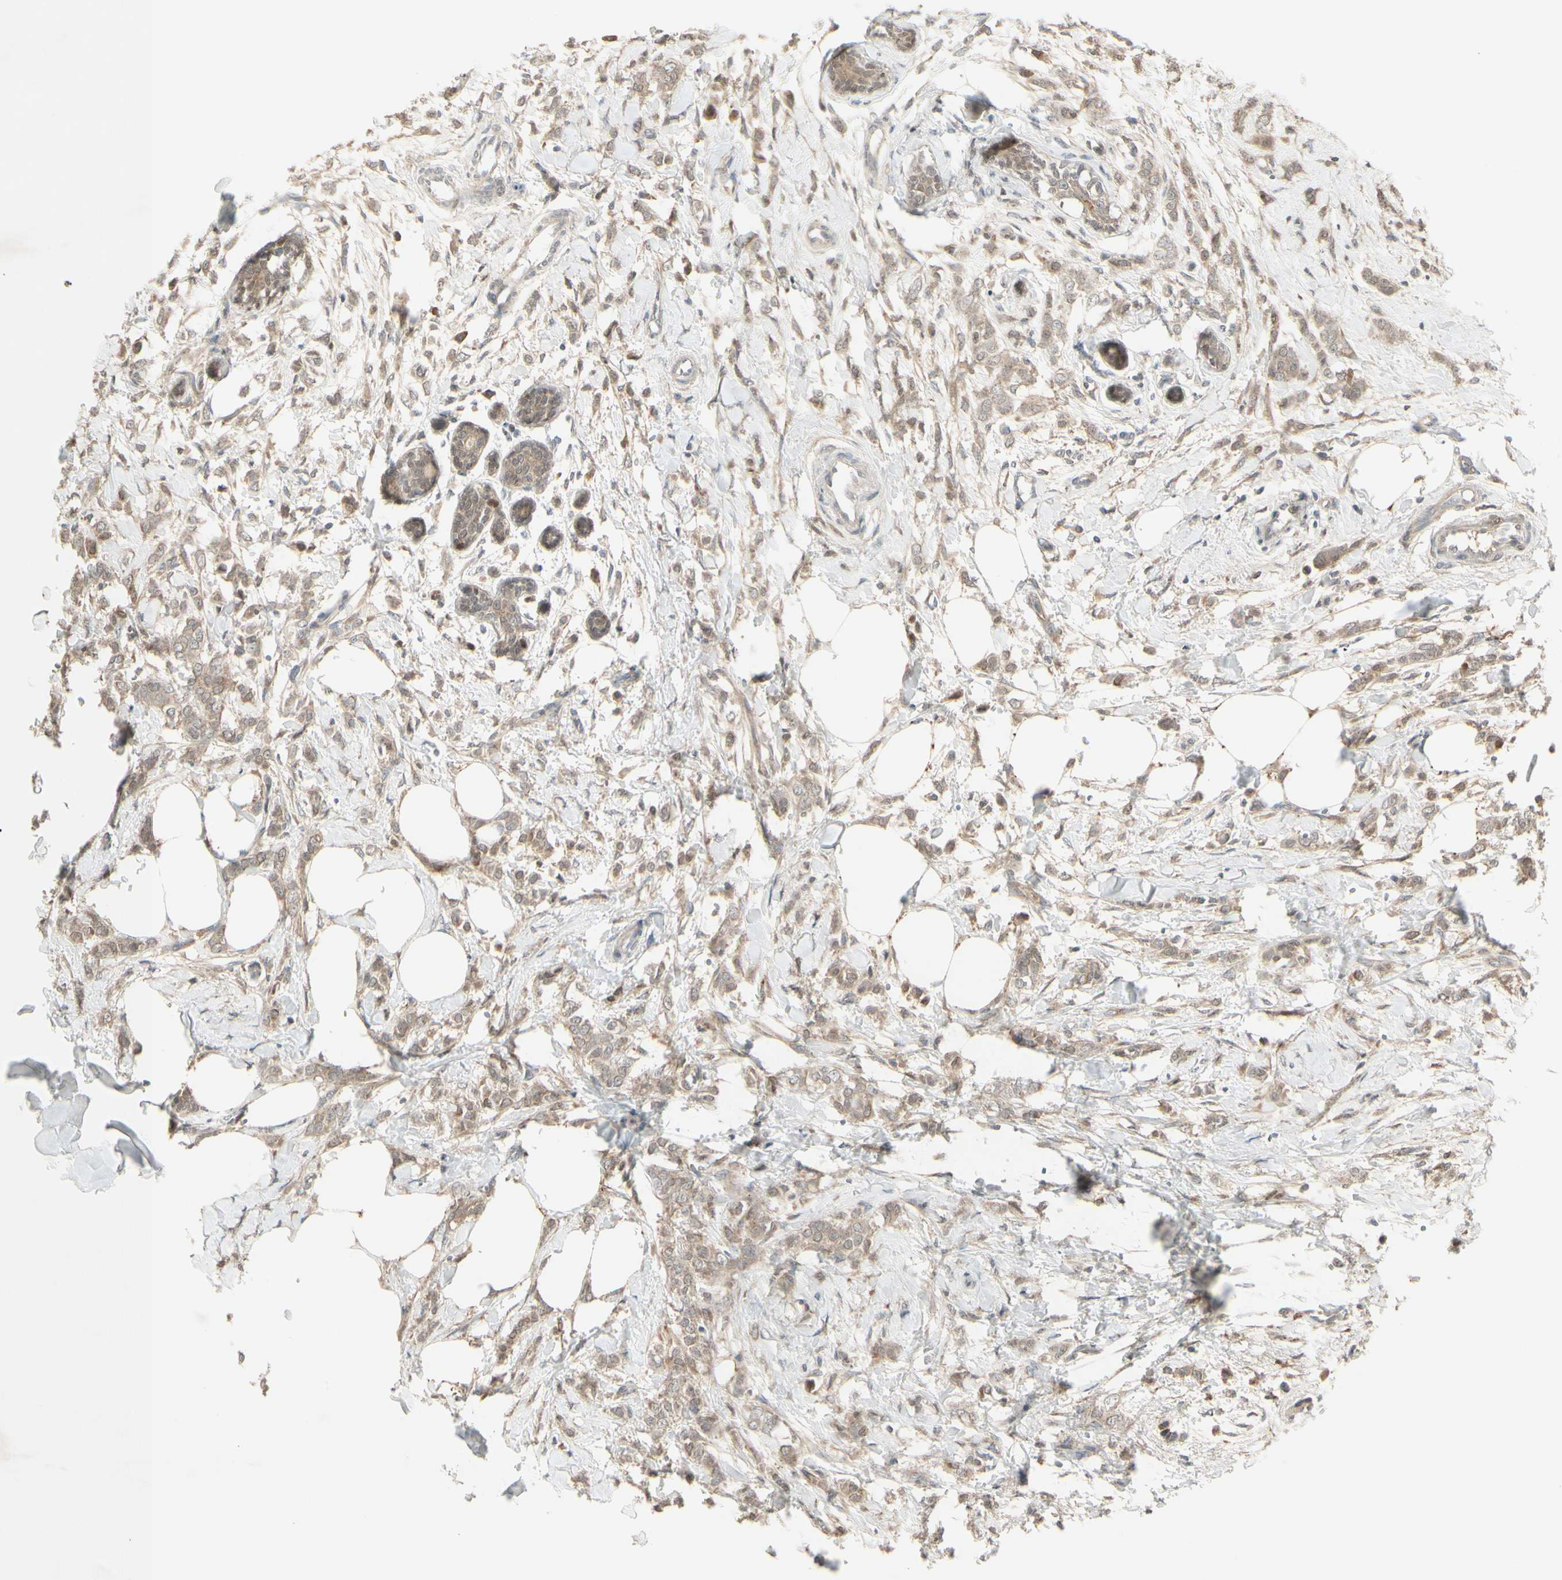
{"staining": {"intensity": "moderate", "quantity": ">75%", "location": "cytoplasmic/membranous"}, "tissue": "breast cancer", "cell_type": "Tumor cells", "image_type": "cancer", "snomed": [{"axis": "morphology", "description": "Lobular carcinoma, in situ"}, {"axis": "morphology", "description": "Lobular carcinoma"}, {"axis": "topography", "description": "Breast"}], "caption": "Approximately >75% of tumor cells in human breast cancer show moderate cytoplasmic/membranous protein positivity as visualized by brown immunohistochemical staining.", "gene": "FHDC1", "patient": {"sex": "female", "age": 41}}